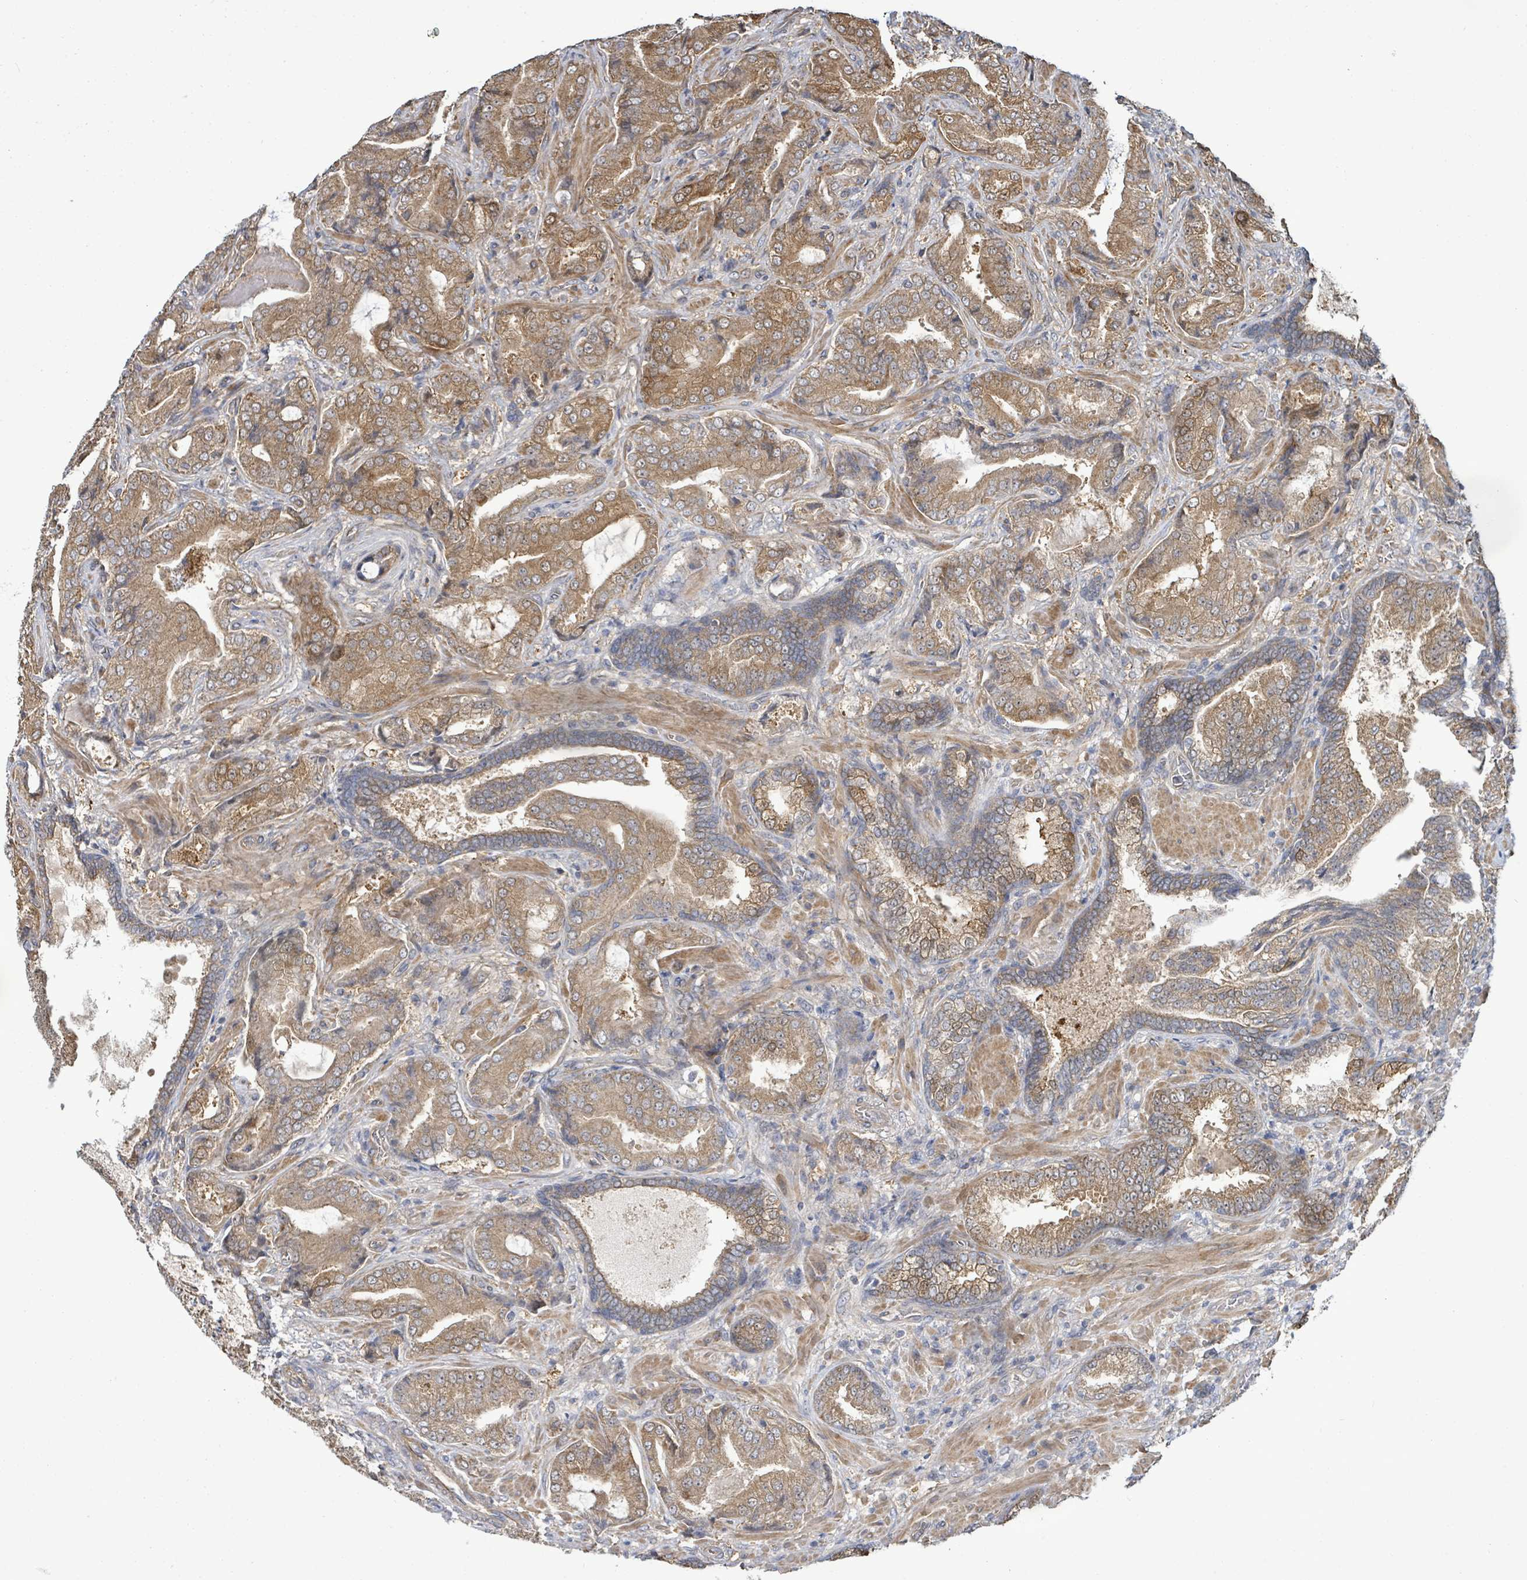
{"staining": {"intensity": "moderate", "quantity": ">75%", "location": "cytoplasmic/membranous"}, "tissue": "prostate cancer", "cell_type": "Tumor cells", "image_type": "cancer", "snomed": [{"axis": "morphology", "description": "Adenocarcinoma, High grade"}, {"axis": "topography", "description": "Prostate"}], "caption": "Prostate high-grade adenocarcinoma stained for a protein (brown) demonstrates moderate cytoplasmic/membranous positive staining in about >75% of tumor cells.", "gene": "KBTBD11", "patient": {"sex": "male", "age": 68}}